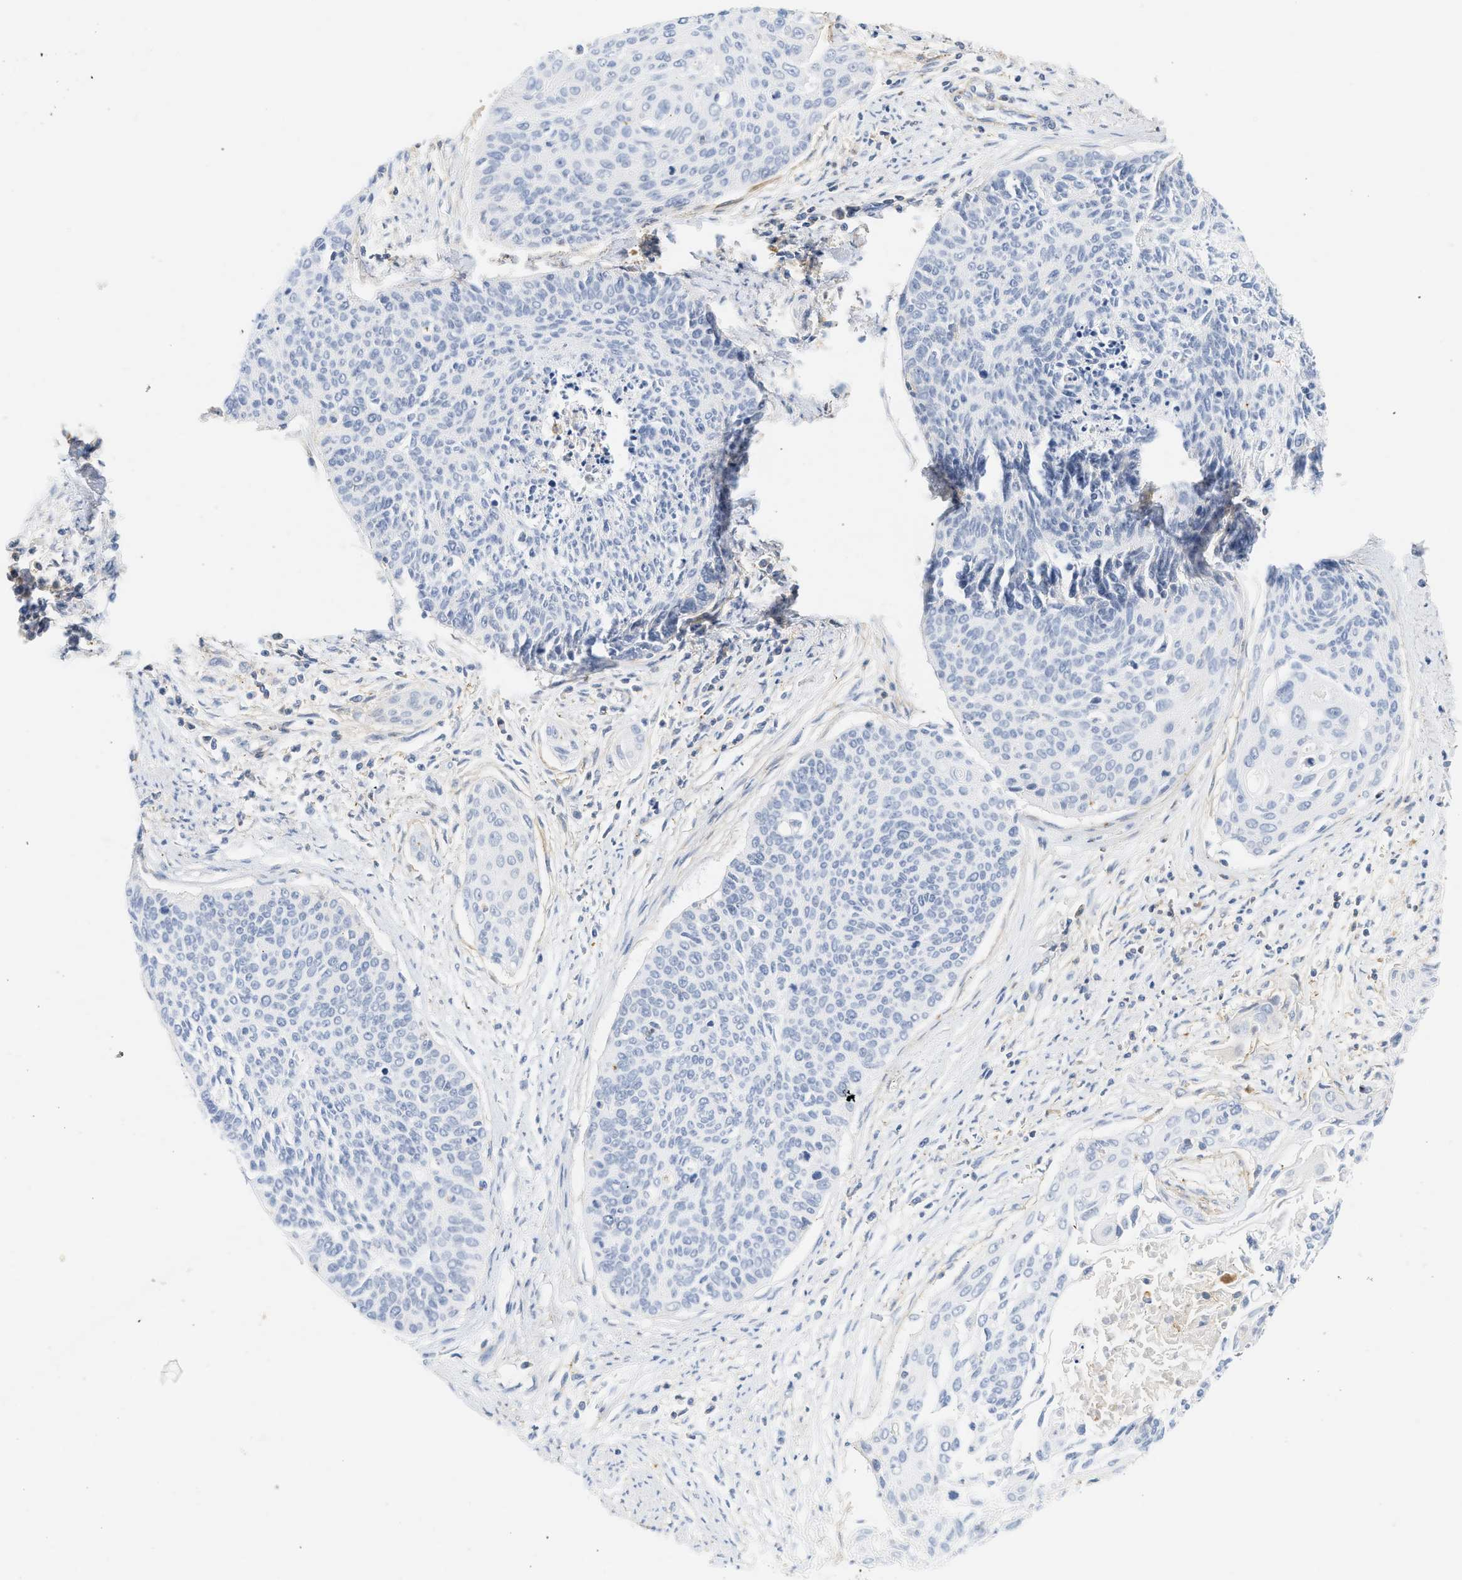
{"staining": {"intensity": "negative", "quantity": "none", "location": "none"}, "tissue": "cervical cancer", "cell_type": "Tumor cells", "image_type": "cancer", "snomed": [{"axis": "morphology", "description": "Squamous cell carcinoma, NOS"}, {"axis": "topography", "description": "Cervix"}], "caption": "Protein analysis of cervical cancer reveals no significant positivity in tumor cells.", "gene": "BVES", "patient": {"sex": "female", "age": 55}}